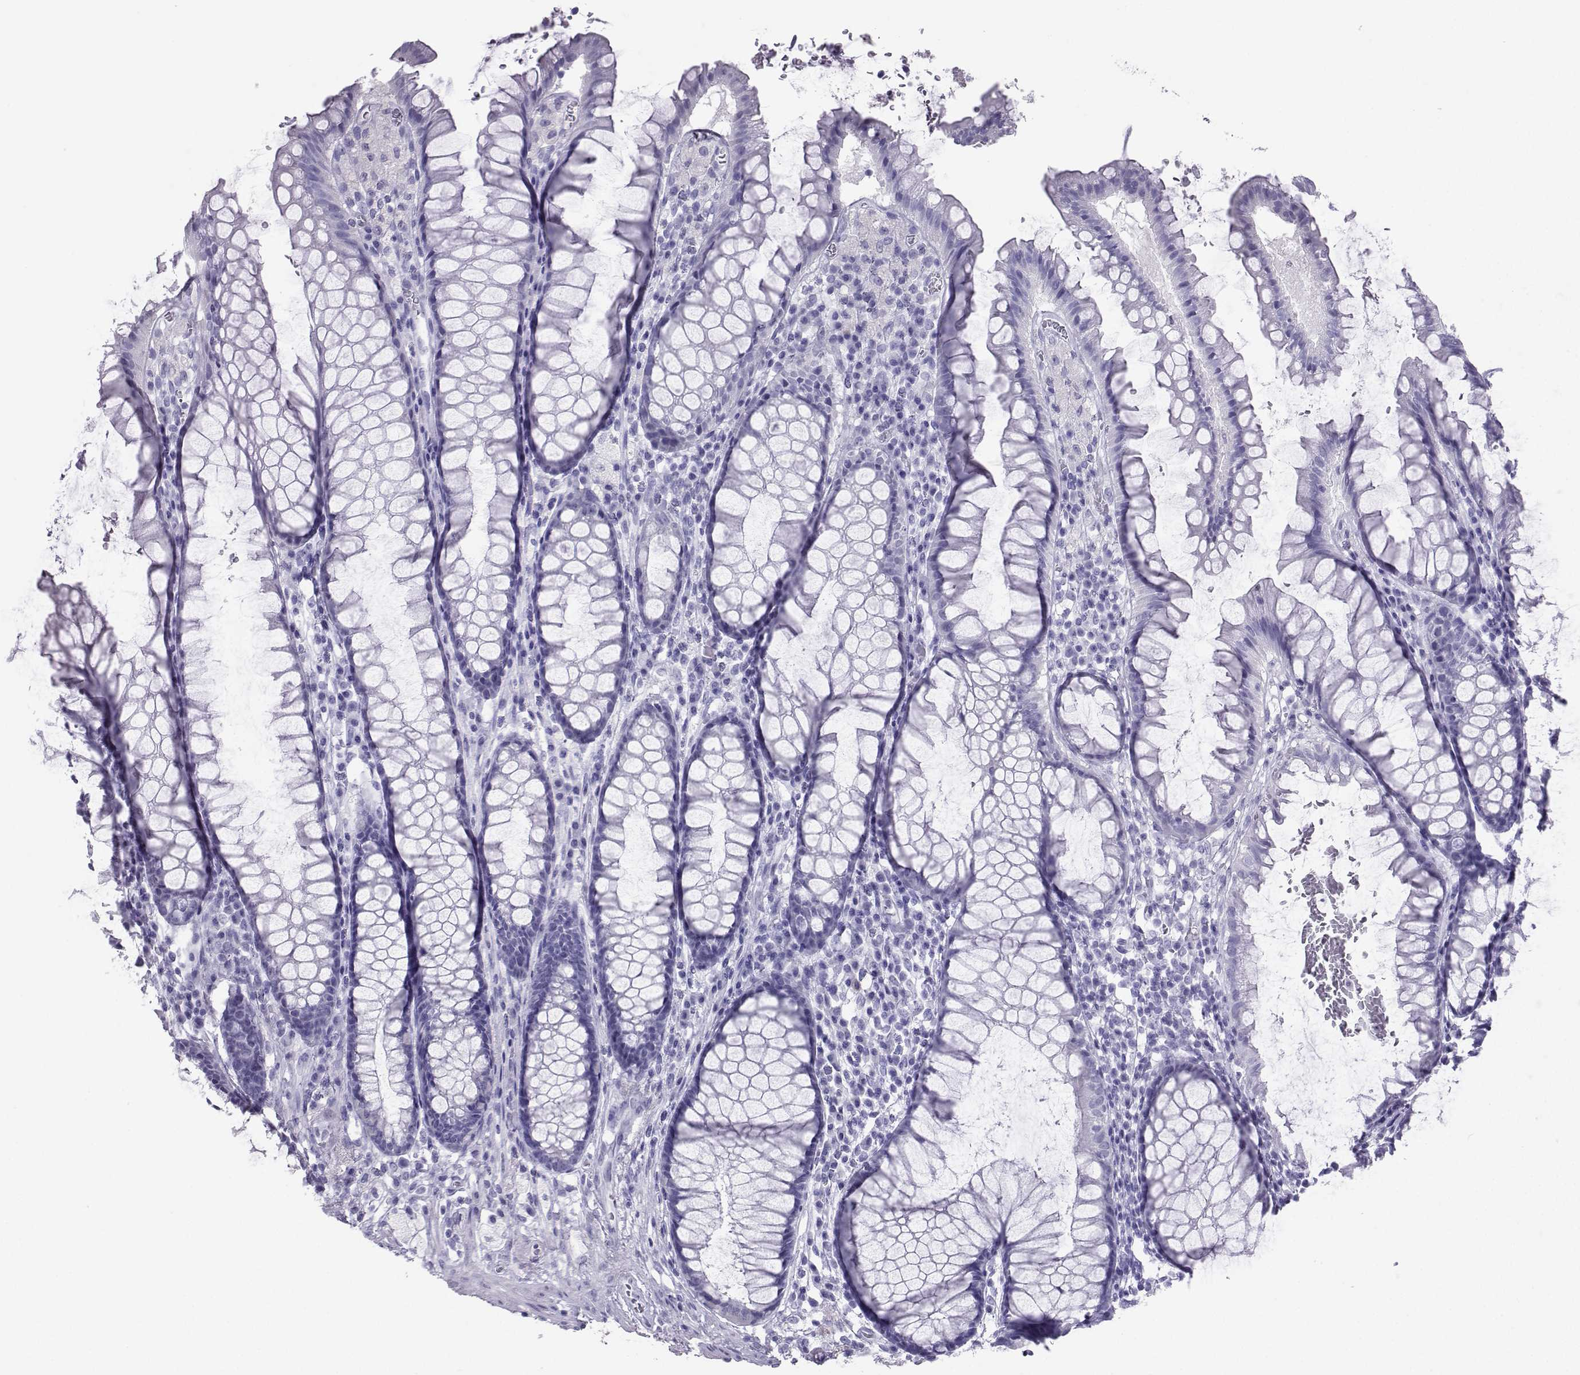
{"staining": {"intensity": "negative", "quantity": "none", "location": "none"}, "tissue": "rectum", "cell_type": "Glandular cells", "image_type": "normal", "snomed": [{"axis": "morphology", "description": "Normal tissue, NOS"}, {"axis": "topography", "description": "Rectum"}], "caption": "Immunohistochemistry micrograph of unremarkable rectum: rectum stained with DAB (3,3'-diaminobenzidine) reveals no significant protein positivity in glandular cells.", "gene": "LORICRIN", "patient": {"sex": "female", "age": 68}}